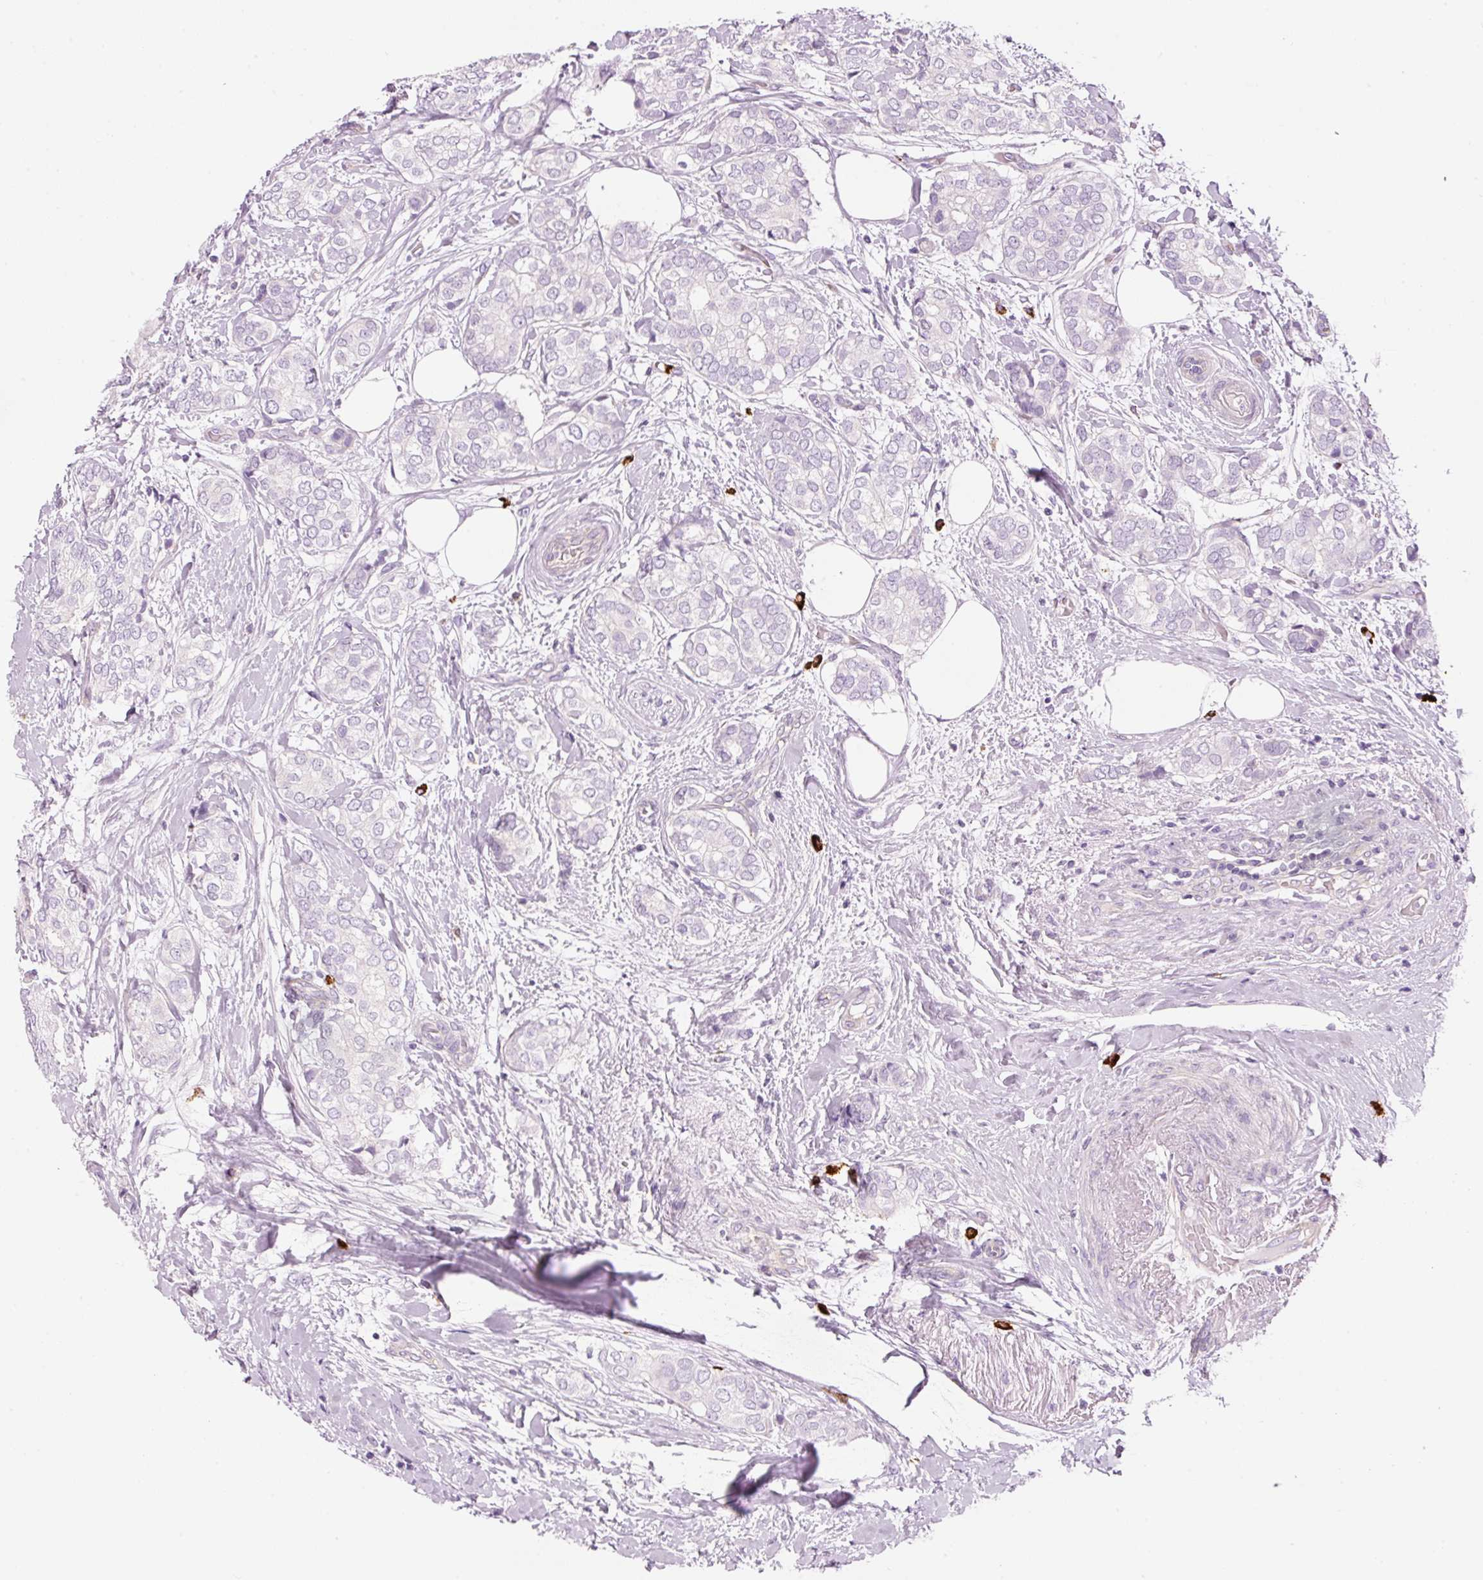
{"staining": {"intensity": "negative", "quantity": "none", "location": "none"}, "tissue": "breast cancer", "cell_type": "Tumor cells", "image_type": "cancer", "snomed": [{"axis": "morphology", "description": "Duct carcinoma"}, {"axis": "topography", "description": "Breast"}], "caption": "High power microscopy image of an immunohistochemistry (IHC) micrograph of invasive ductal carcinoma (breast), revealing no significant expression in tumor cells. (IHC, brightfield microscopy, high magnification).", "gene": "MAP3K3", "patient": {"sex": "female", "age": 73}}